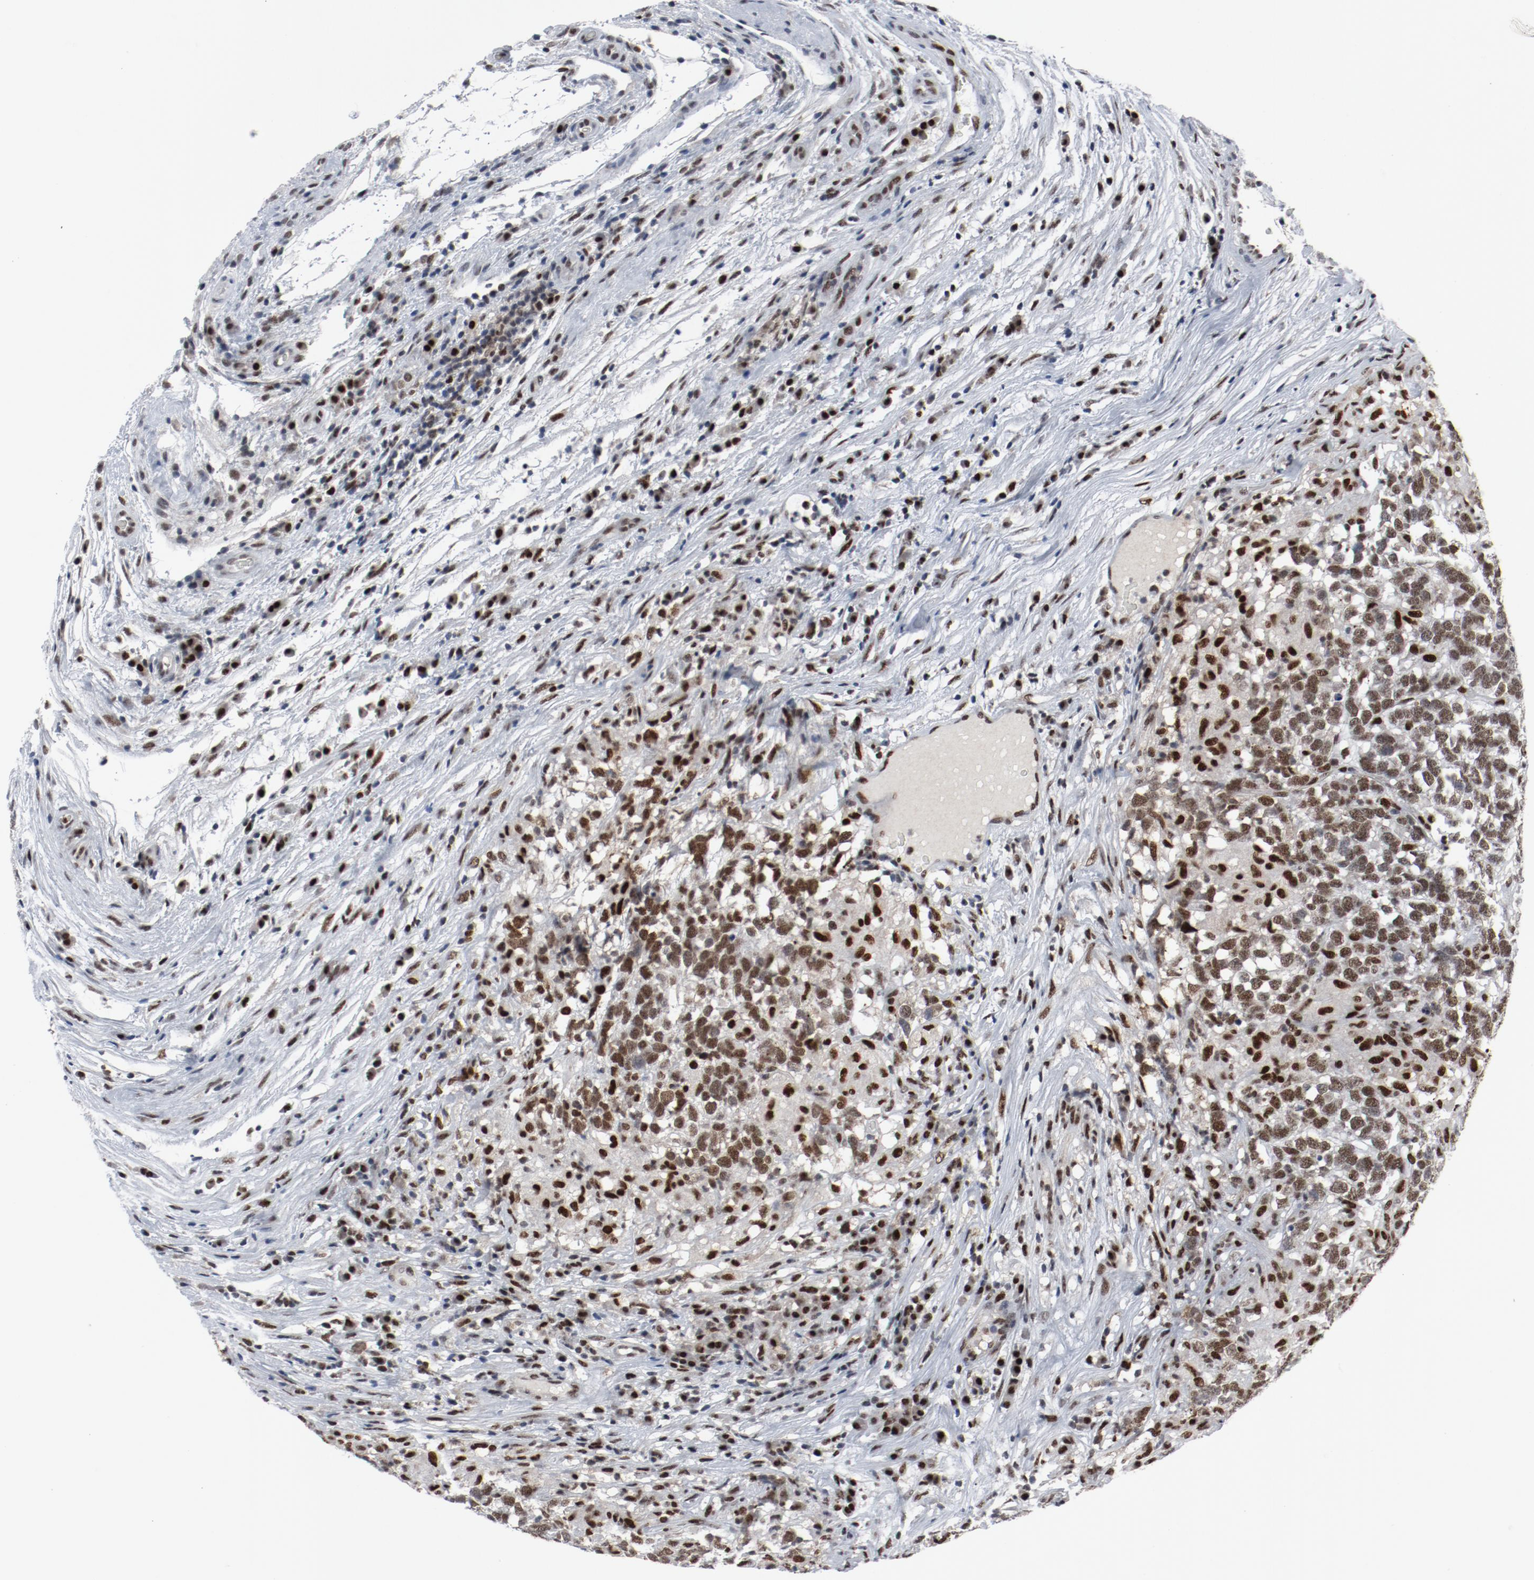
{"staining": {"intensity": "moderate", "quantity": ">75%", "location": "nuclear"}, "tissue": "testis cancer", "cell_type": "Tumor cells", "image_type": "cancer", "snomed": [{"axis": "morphology", "description": "Carcinoma, Embryonal, NOS"}, {"axis": "topography", "description": "Testis"}], "caption": "Human testis cancer stained with a brown dye shows moderate nuclear positive staining in about >75% of tumor cells.", "gene": "JMJD6", "patient": {"sex": "male", "age": 26}}